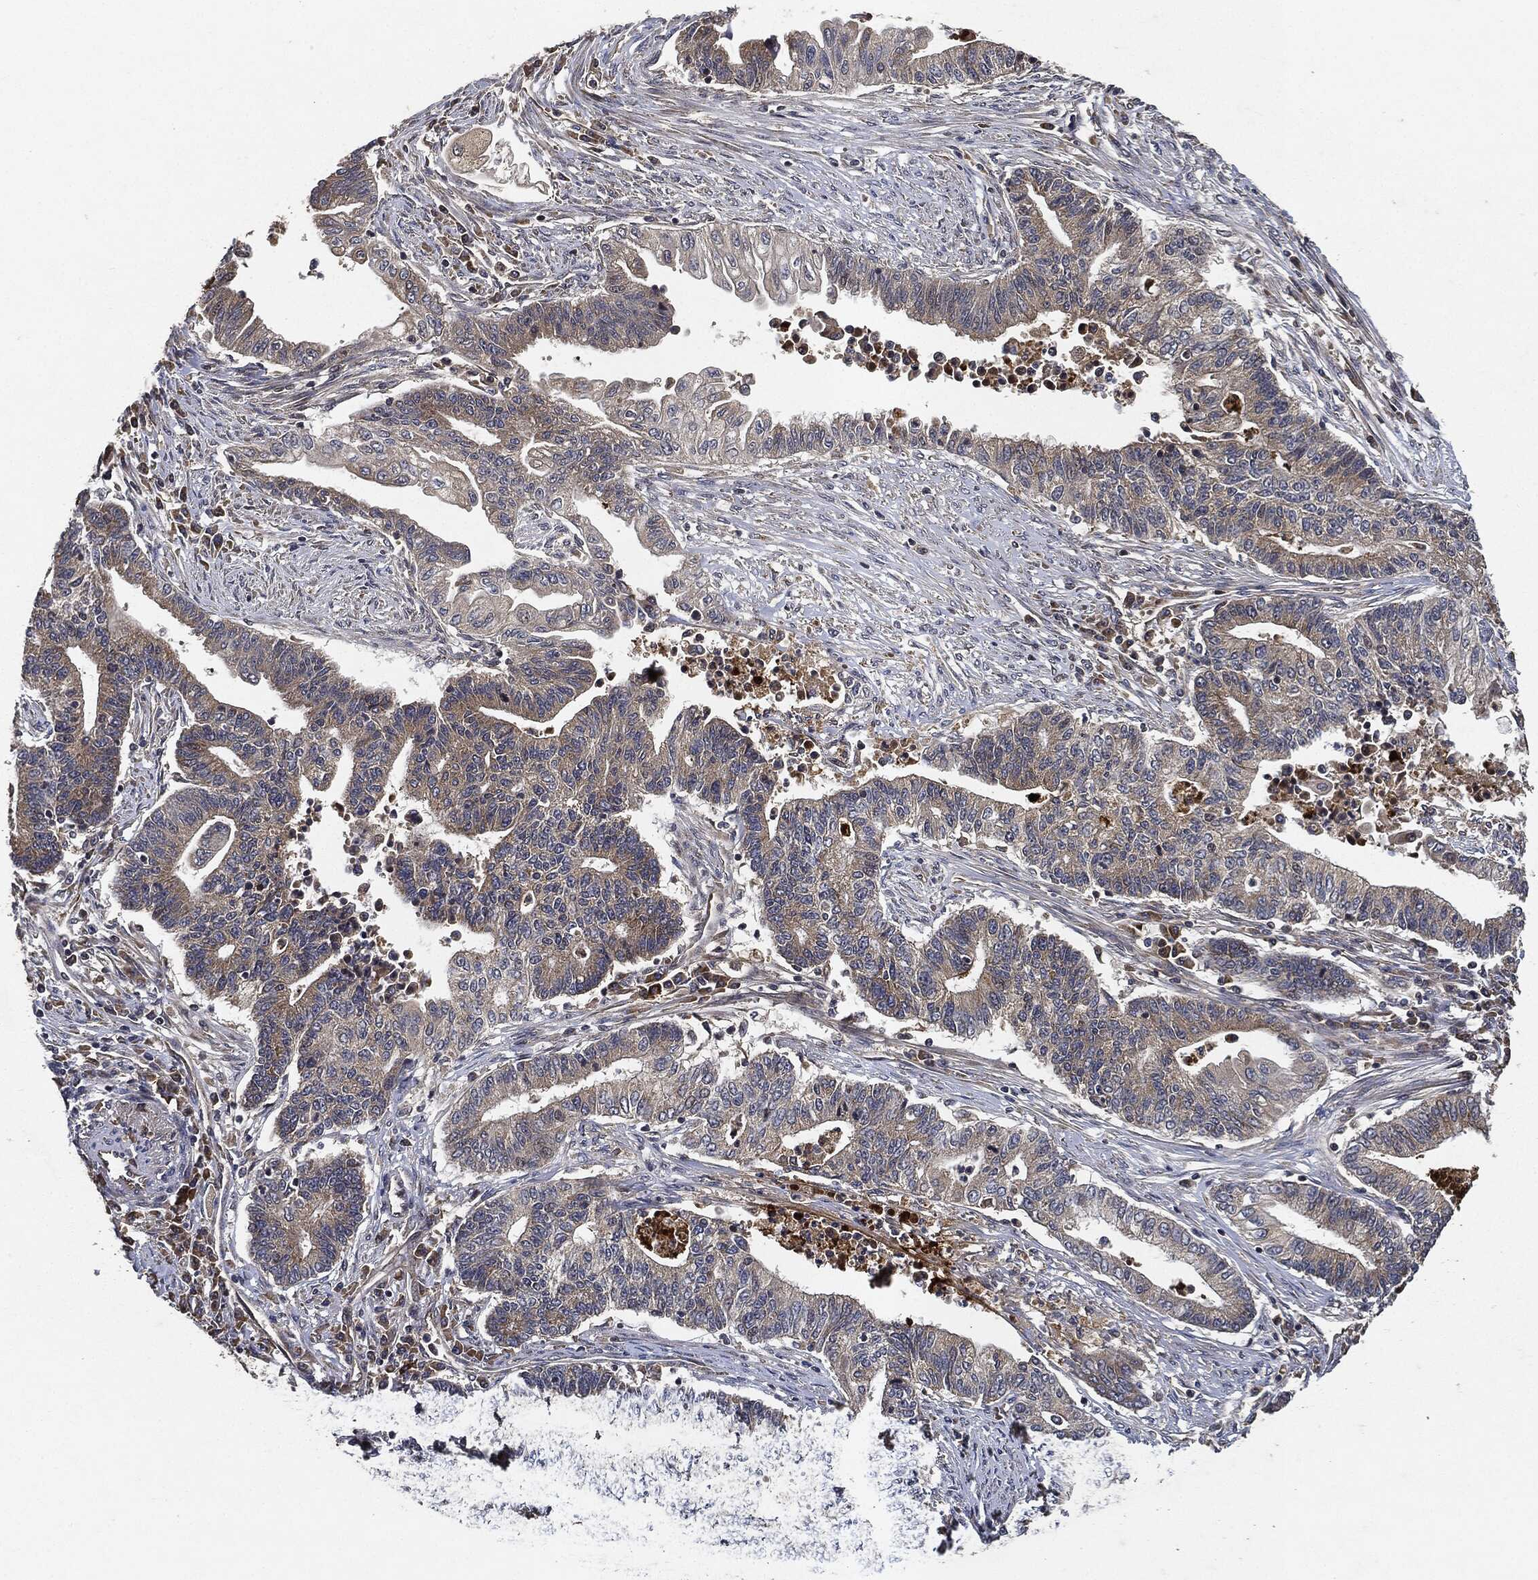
{"staining": {"intensity": "weak", "quantity": "<25%", "location": "cytoplasmic/membranous"}, "tissue": "endometrial cancer", "cell_type": "Tumor cells", "image_type": "cancer", "snomed": [{"axis": "morphology", "description": "Adenocarcinoma, NOS"}, {"axis": "topography", "description": "Uterus"}, {"axis": "topography", "description": "Endometrium"}], "caption": "DAB (3,3'-diaminobenzidine) immunohistochemical staining of endometrial cancer reveals no significant positivity in tumor cells.", "gene": "MLST8", "patient": {"sex": "female", "age": 54}}